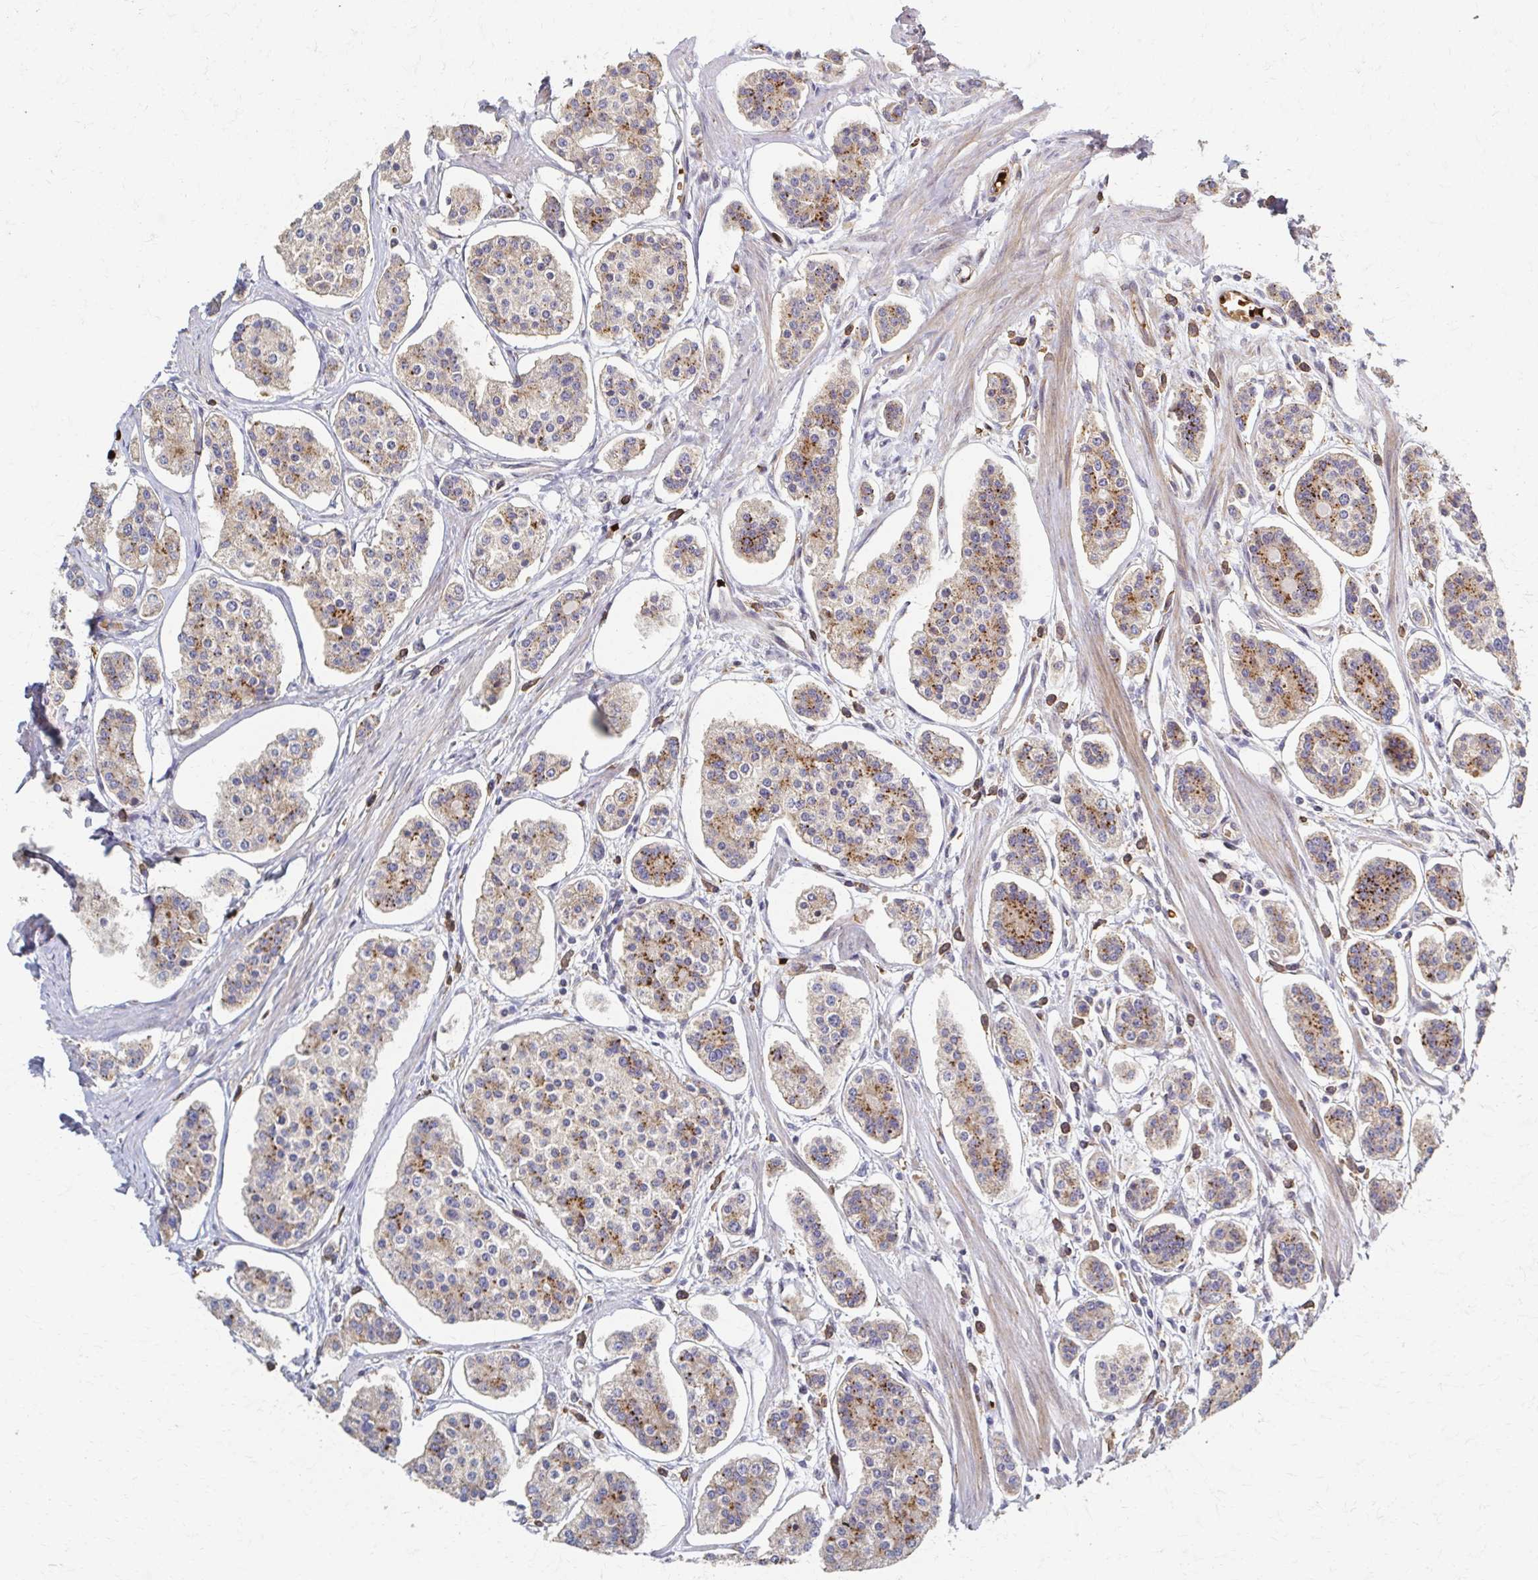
{"staining": {"intensity": "moderate", "quantity": ">75%", "location": "cytoplasmic/membranous"}, "tissue": "carcinoid", "cell_type": "Tumor cells", "image_type": "cancer", "snomed": [{"axis": "morphology", "description": "Carcinoid, malignant, NOS"}, {"axis": "topography", "description": "Small intestine"}], "caption": "This histopathology image reveals carcinoid (malignant) stained with immunohistochemistry to label a protein in brown. The cytoplasmic/membranous of tumor cells show moderate positivity for the protein. Nuclei are counter-stained blue.", "gene": "SKA2", "patient": {"sex": "female", "age": 65}}